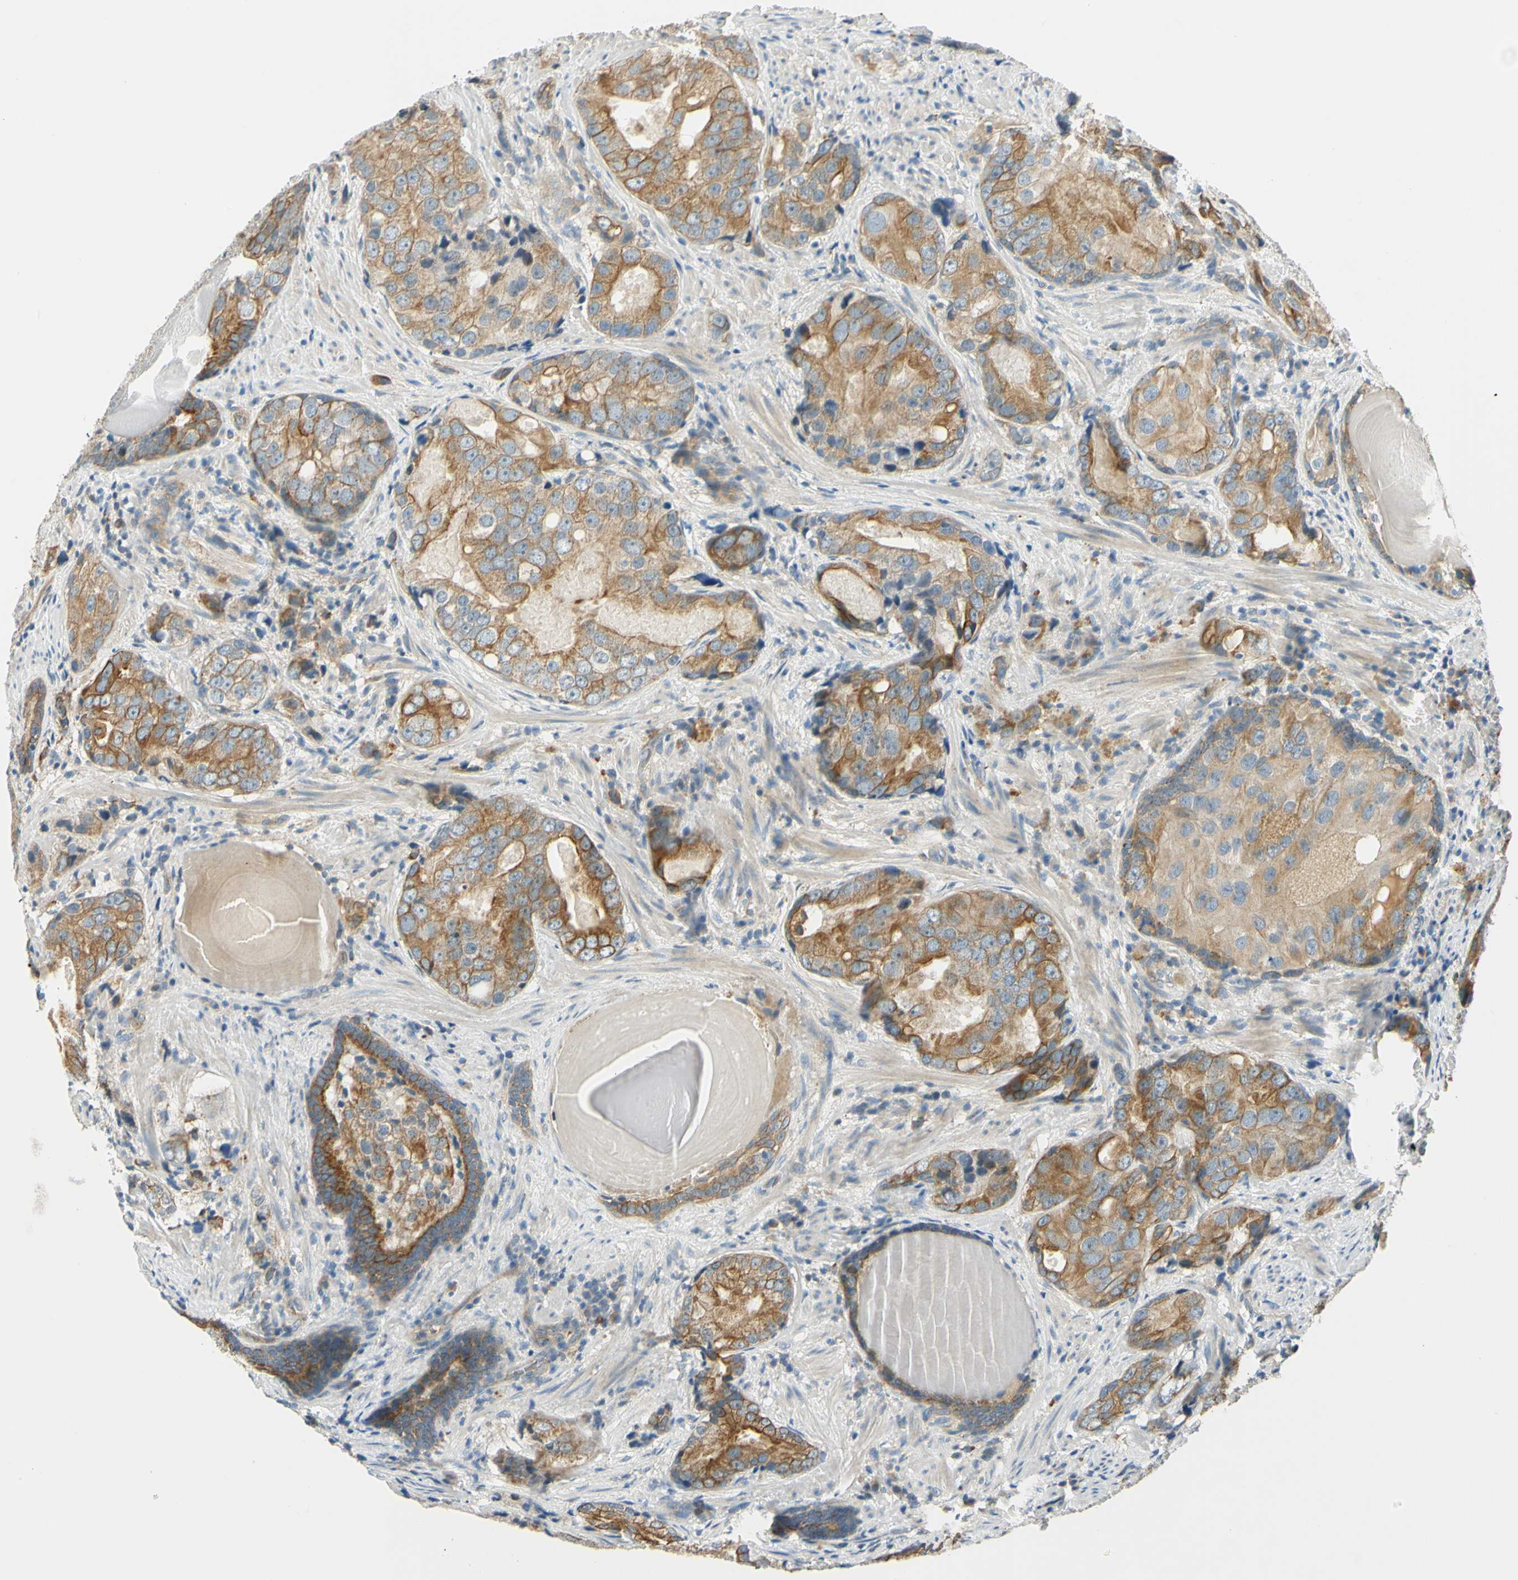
{"staining": {"intensity": "moderate", "quantity": ">75%", "location": "cytoplasmic/membranous"}, "tissue": "prostate cancer", "cell_type": "Tumor cells", "image_type": "cancer", "snomed": [{"axis": "morphology", "description": "Adenocarcinoma, High grade"}, {"axis": "topography", "description": "Prostate"}], "caption": "Prostate cancer tissue reveals moderate cytoplasmic/membranous staining in approximately >75% of tumor cells (DAB = brown stain, brightfield microscopy at high magnification).", "gene": "LAMA3", "patient": {"sex": "male", "age": 66}}